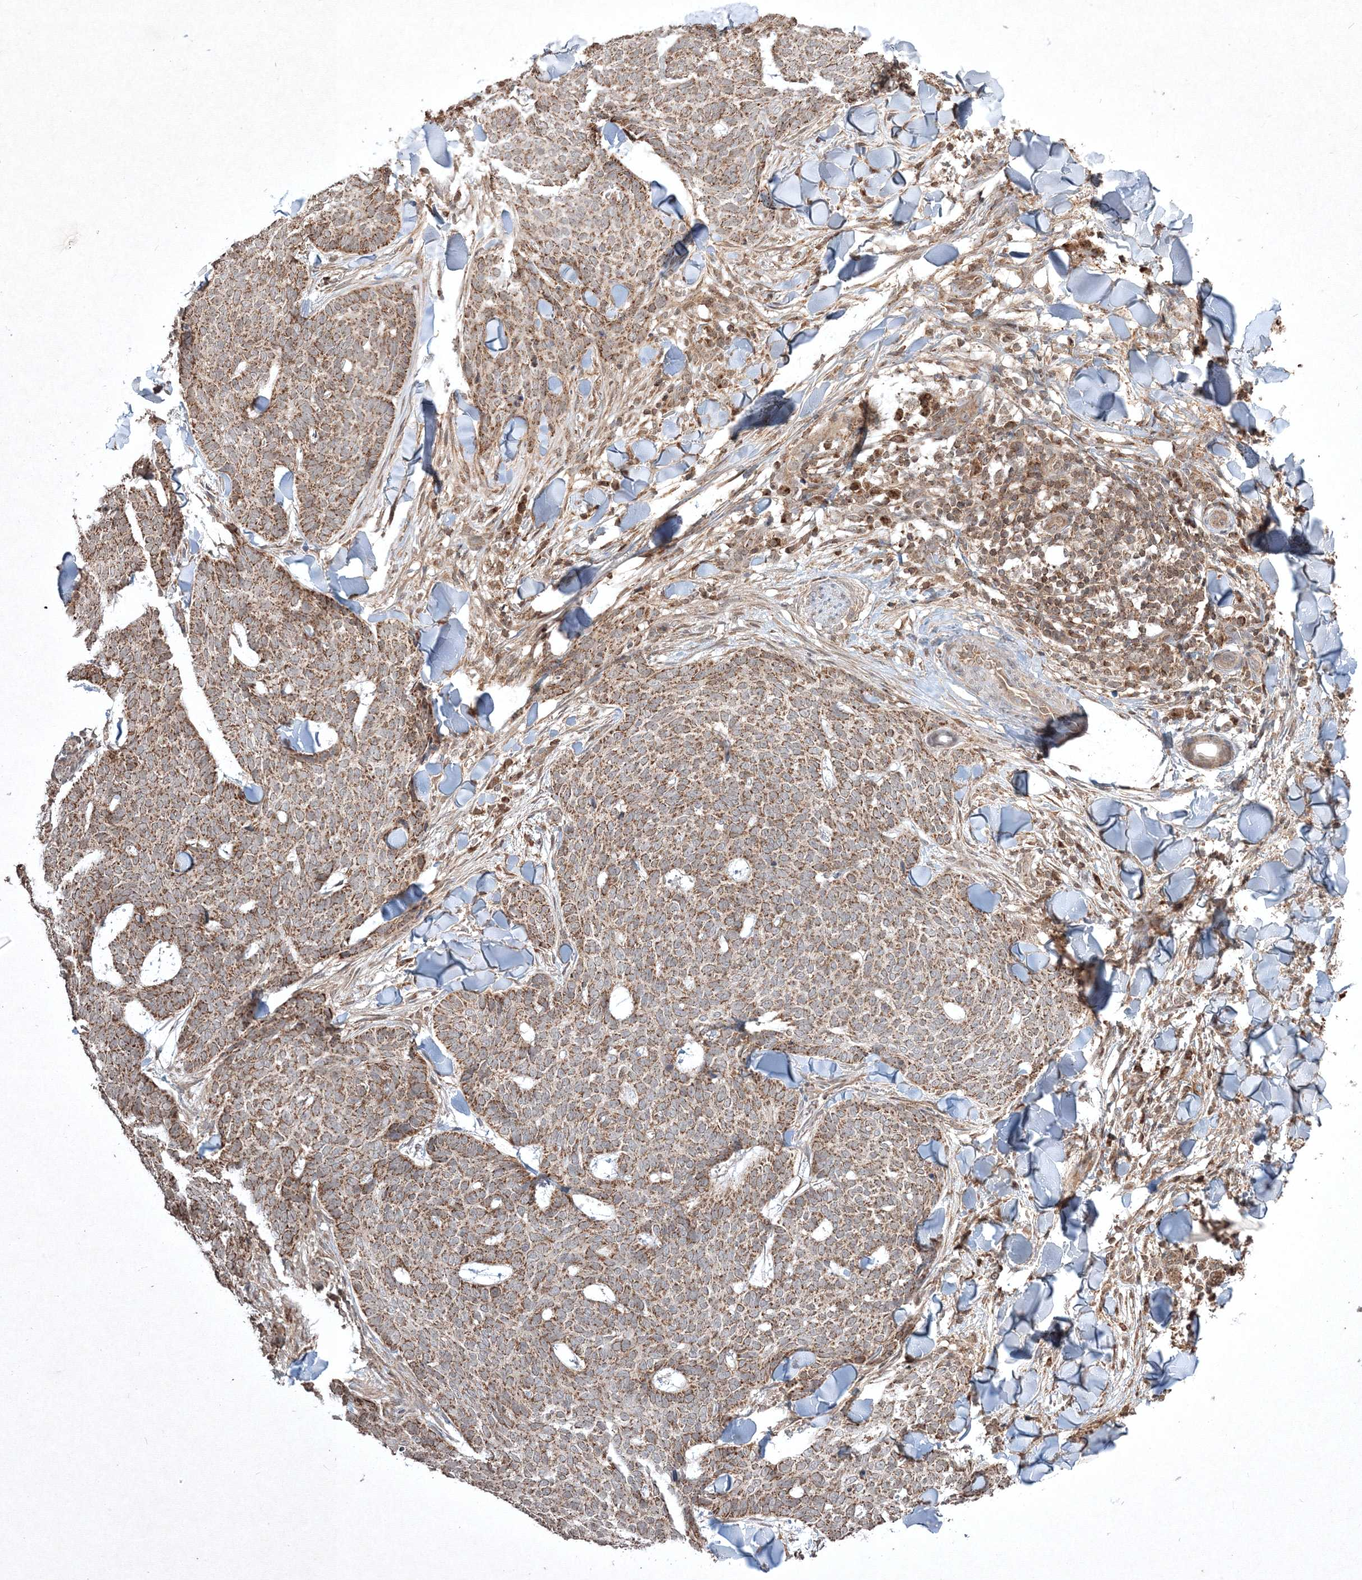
{"staining": {"intensity": "moderate", "quantity": ">75%", "location": "cytoplasmic/membranous"}, "tissue": "skin cancer", "cell_type": "Tumor cells", "image_type": "cancer", "snomed": [{"axis": "morphology", "description": "Normal tissue, NOS"}, {"axis": "morphology", "description": "Basal cell carcinoma"}, {"axis": "topography", "description": "Skin"}], "caption": "Skin cancer (basal cell carcinoma) stained with a brown dye demonstrates moderate cytoplasmic/membranous positive staining in about >75% of tumor cells.", "gene": "PLTP", "patient": {"sex": "male", "age": 50}}